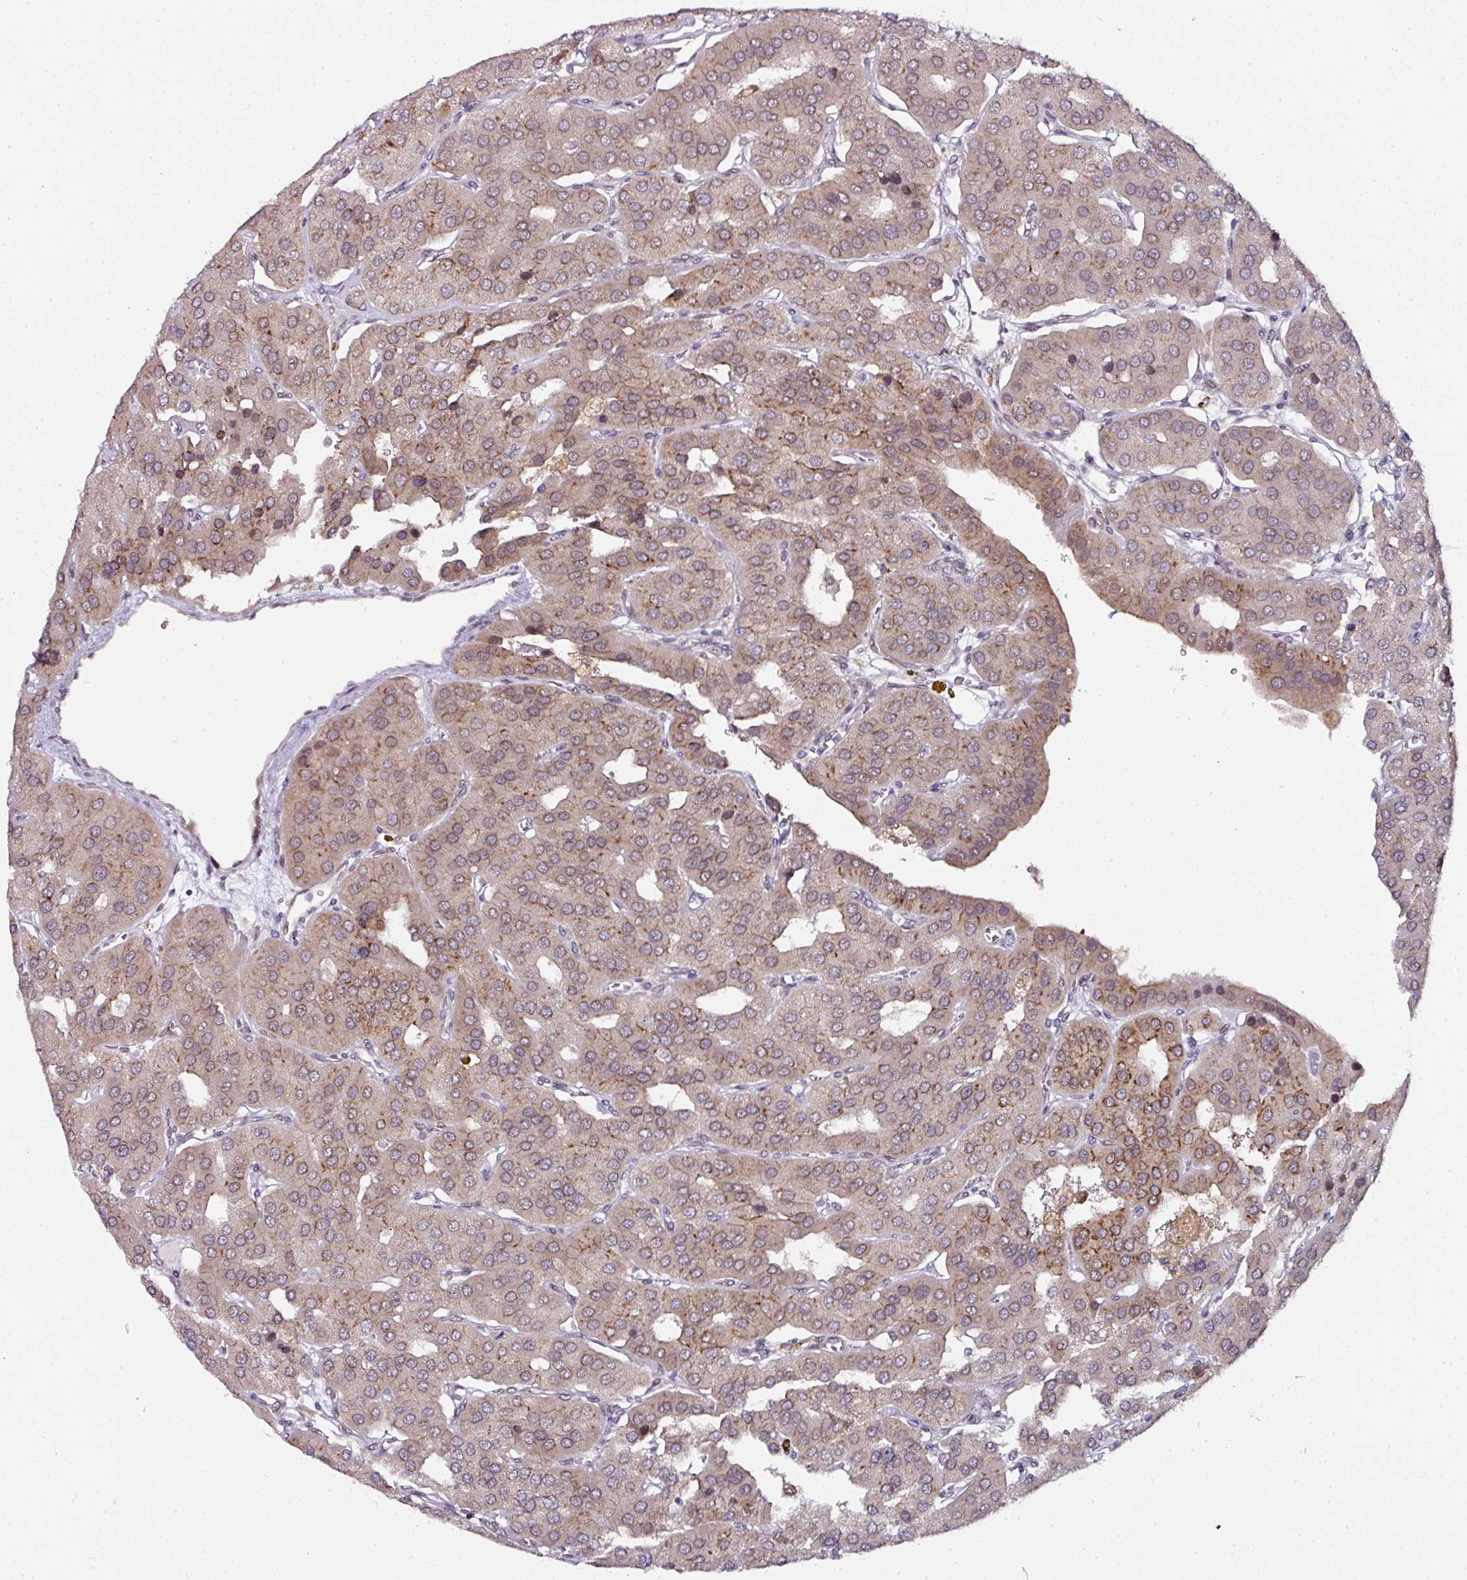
{"staining": {"intensity": "moderate", "quantity": "25%-75%", "location": "cytoplasmic/membranous"}, "tissue": "parathyroid gland", "cell_type": "Glandular cells", "image_type": "normal", "snomed": [{"axis": "morphology", "description": "Normal tissue, NOS"}, {"axis": "morphology", "description": "Adenoma, NOS"}, {"axis": "topography", "description": "Parathyroid gland"}], "caption": "Glandular cells exhibit medium levels of moderate cytoplasmic/membranous staining in about 25%-75% of cells in normal parathyroid gland.", "gene": "APOLD1", "patient": {"sex": "female", "age": 86}}